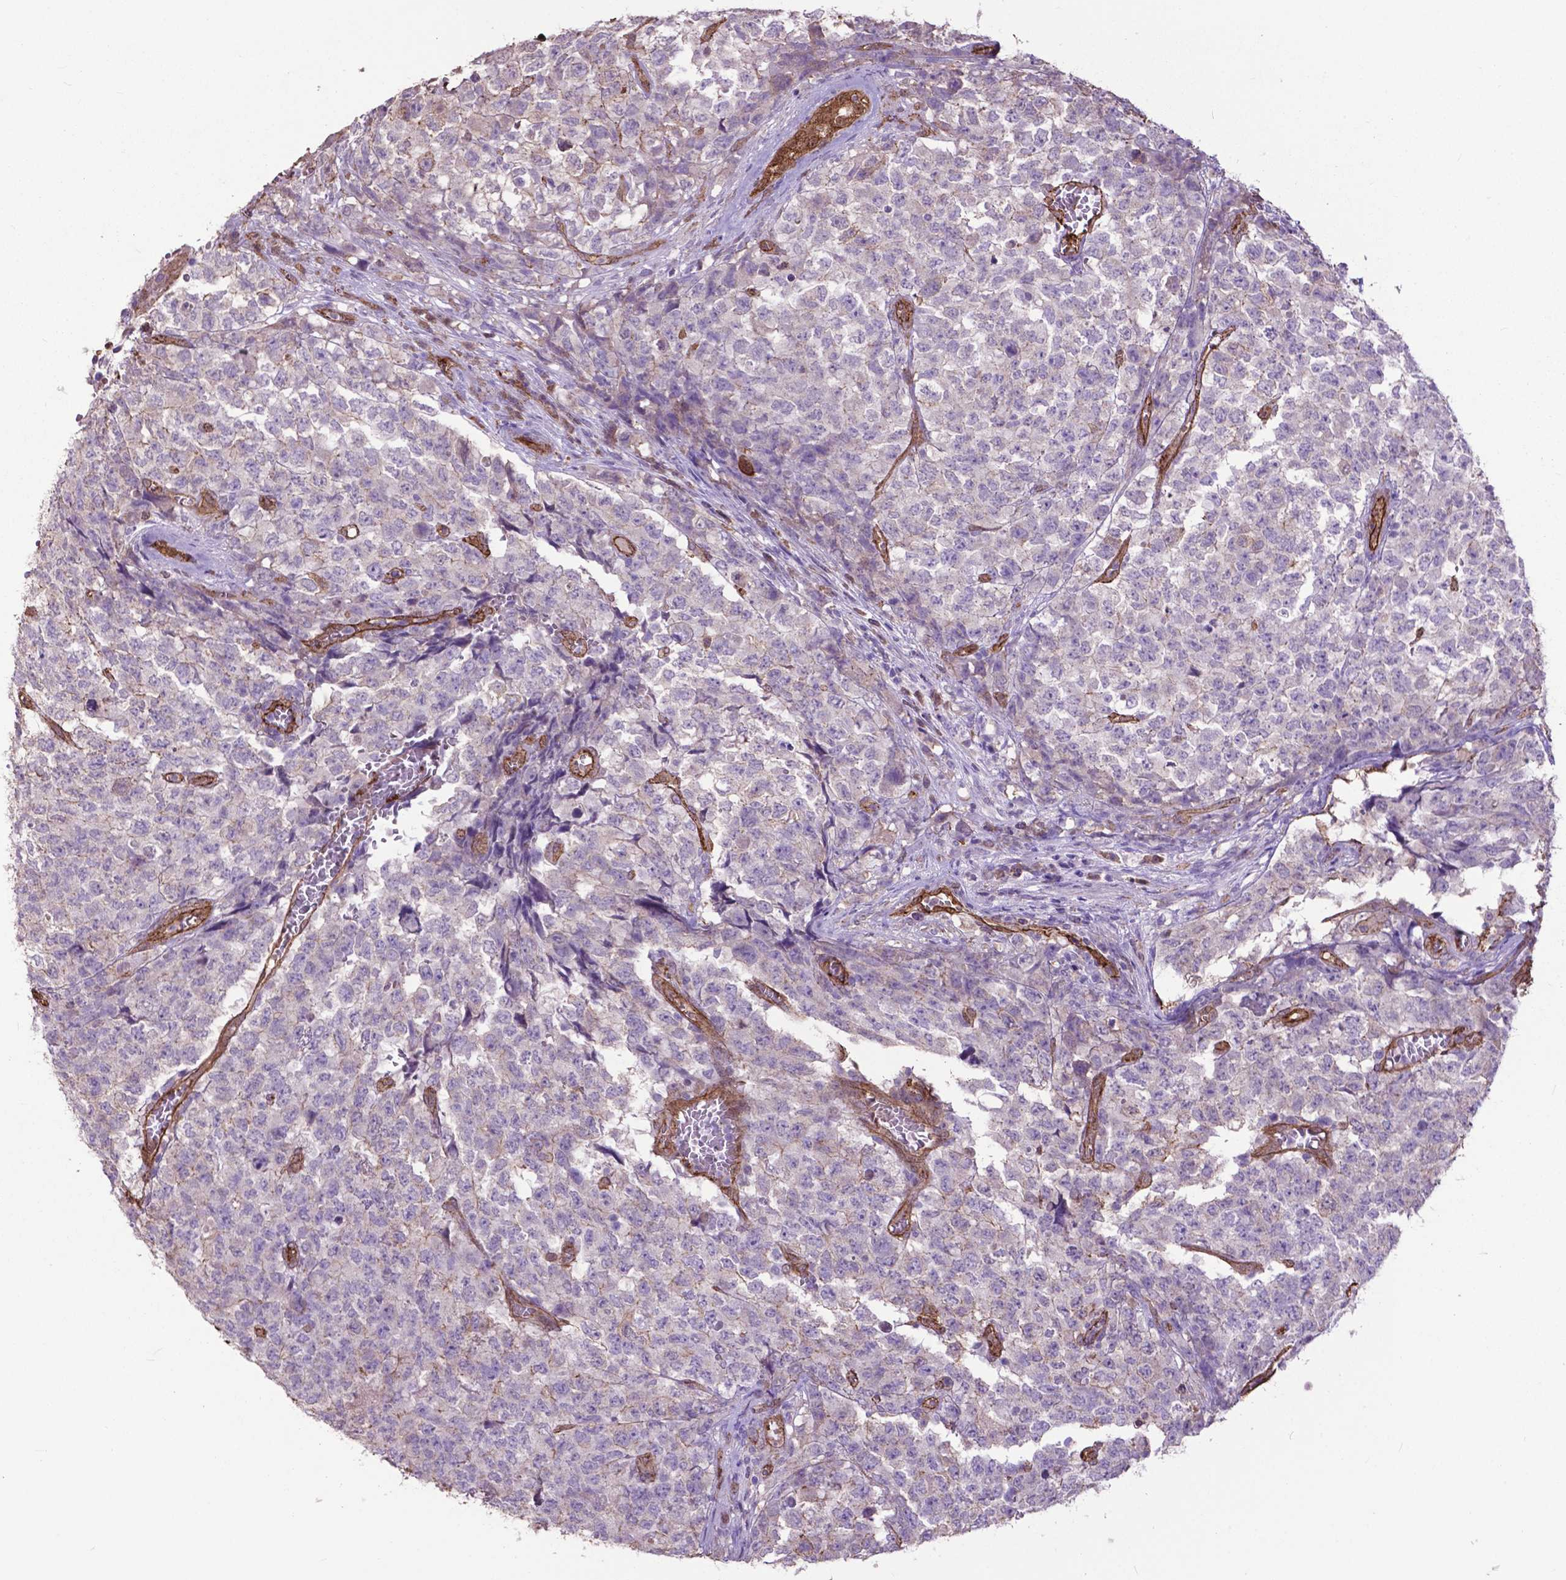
{"staining": {"intensity": "negative", "quantity": "none", "location": "none"}, "tissue": "testis cancer", "cell_type": "Tumor cells", "image_type": "cancer", "snomed": [{"axis": "morphology", "description": "Carcinoma, Embryonal, NOS"}, {"axis": "topography", "description": "Testis"}], "caption": "Tumor cells are negative for brown protein staining in testis cancer (embryonal carcinoma).", "gene": "PDLIM1", "patient": {"sex": "male", "age": 23}}